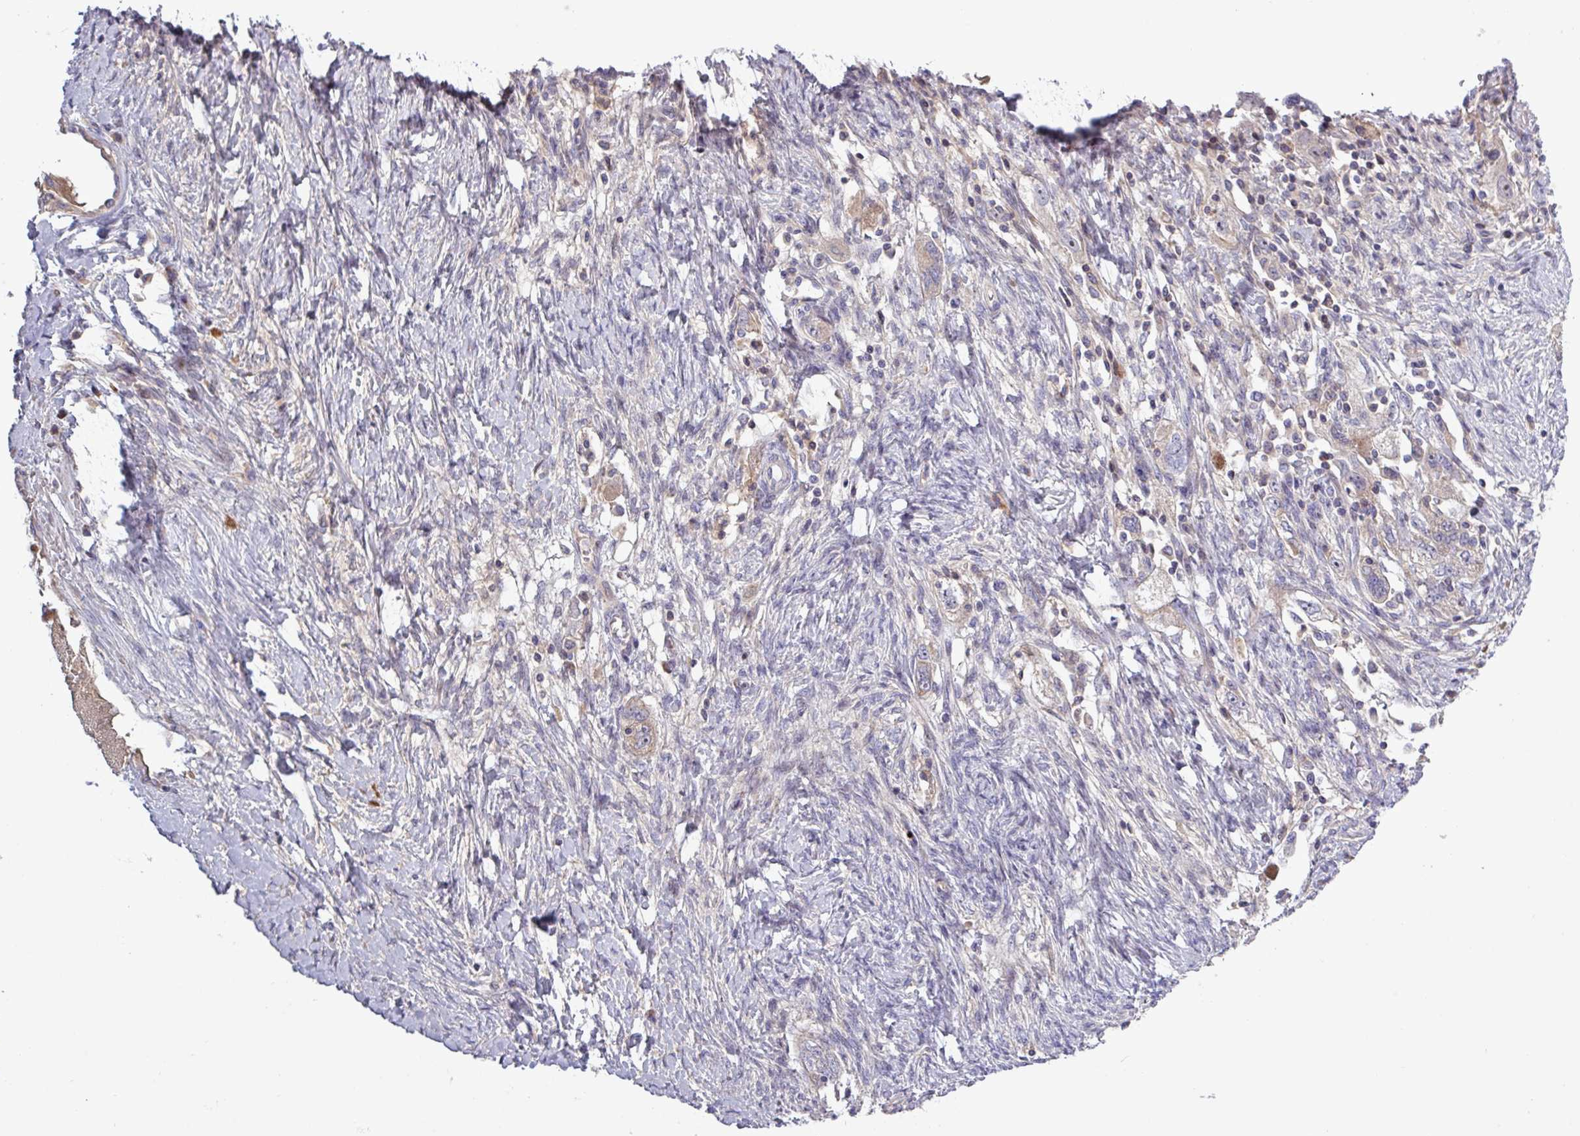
{"staining": {"intensity": "weak", "quantity": "<25%", "location": "cytoplasmic/membranous"}, "tissue": "ovarian cancer", "cell_type": "Tumor cells", "image_type": "cancer", "snomed": [{"axis": "morphology", "description": "Carcinoma, NOS"}, {"axis": "morphology", "description": "Cystadenocarcinoma, serous, NOS"}, {"axis": "topography", "description": "Ovary"}], "caption": "Protein analysis of ovarian cancer (serous cystadenocarcinoma) displays no significant staining in tumor cells.", "gene": "TNFSF12", "patient": {"sex": "female", "age": 69}}